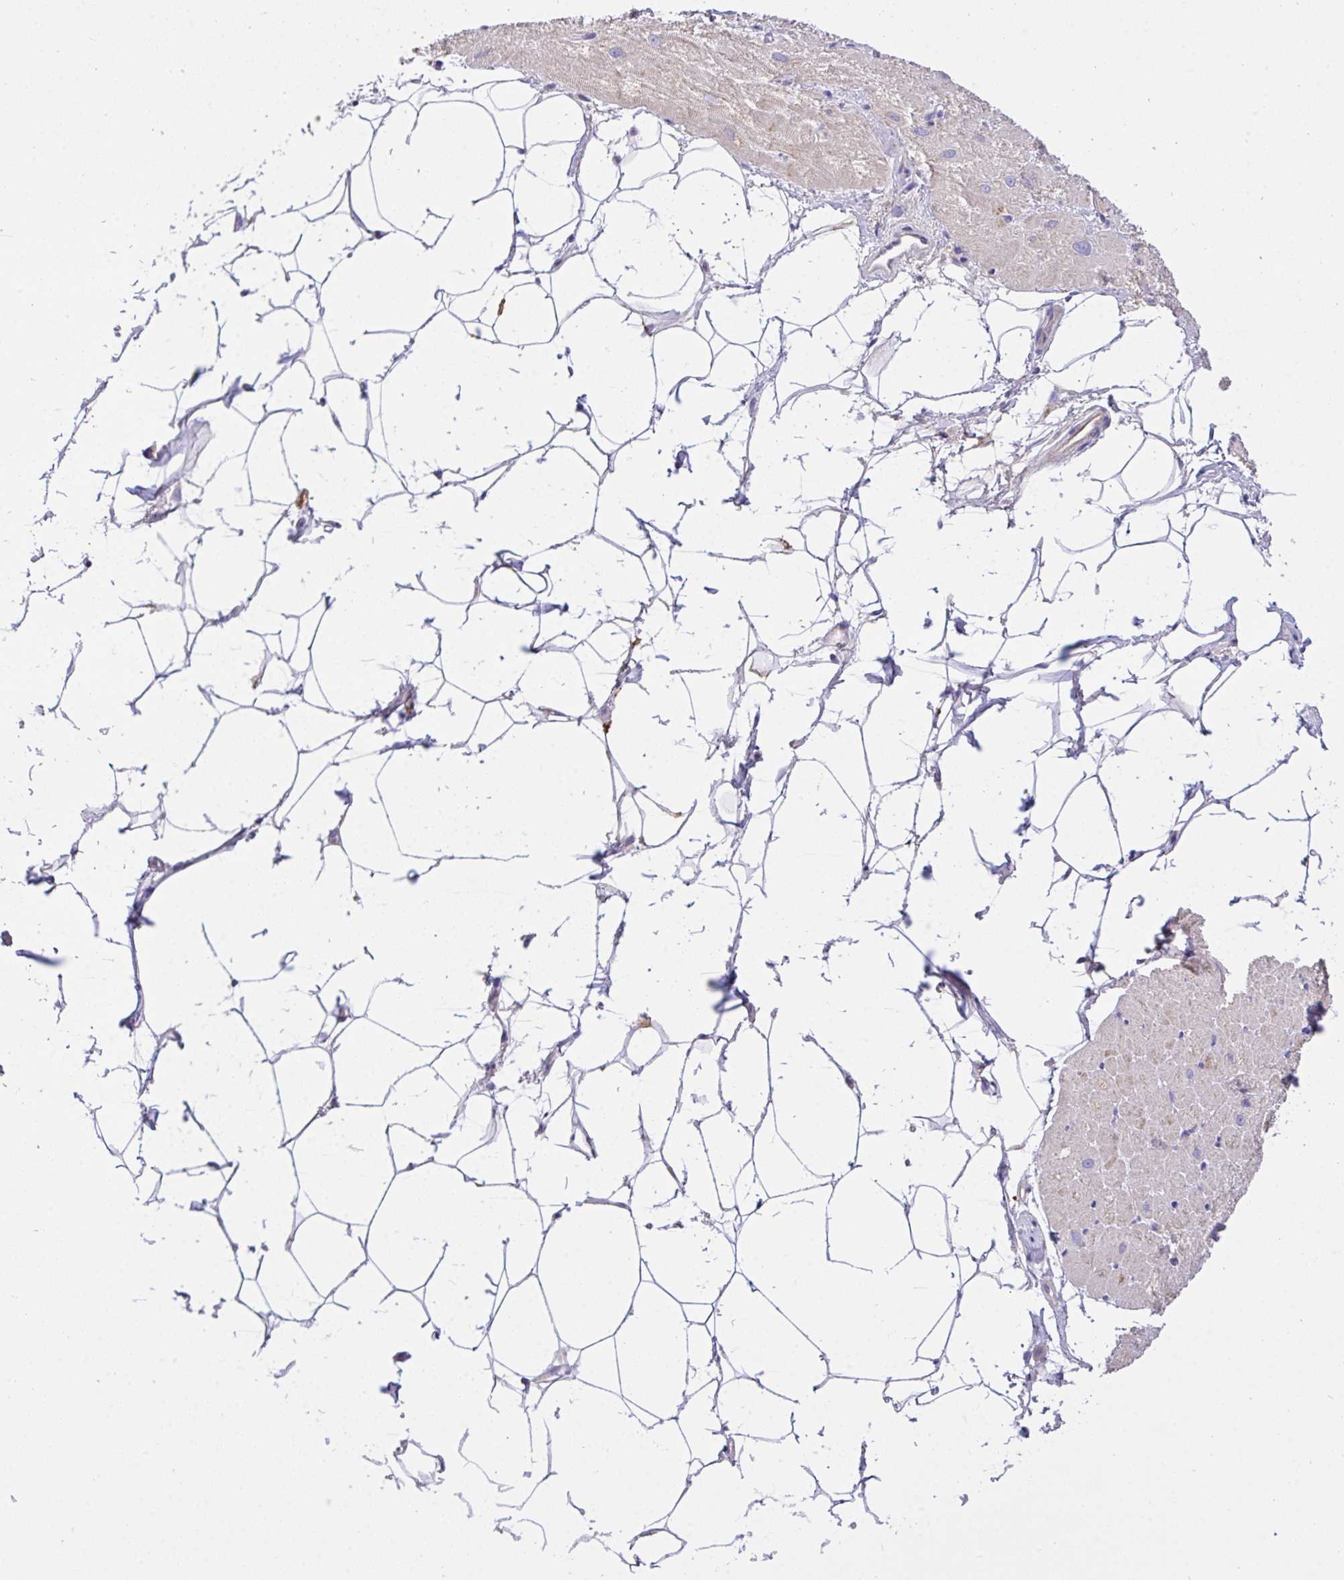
{"staining": {"intensity": "moderate", "quantity": ">75%", "location": "cytoplasmic/membranous"}, "tissue": "heart muscle", "cell_type": "Cardiomyocytes", "image_type": "normal", "snomed": [{"axis": "morphology", "description": "Normal tissue, NOS"}, {"axis": "topography", "description": "Heart"}], "caption": "A micrograph of heart muscle stained for a protein shows moderate cytoplasmic/membranous brown staining in cardiomyocytes. Using DAB (3,3'-diaminobenzidine) (brown) and hematoxylin (blue) stains, captured at high magnification using brightfield microscopy.", "gene": "ZNF581", "patient": {"sex": "male", "age": 62}}